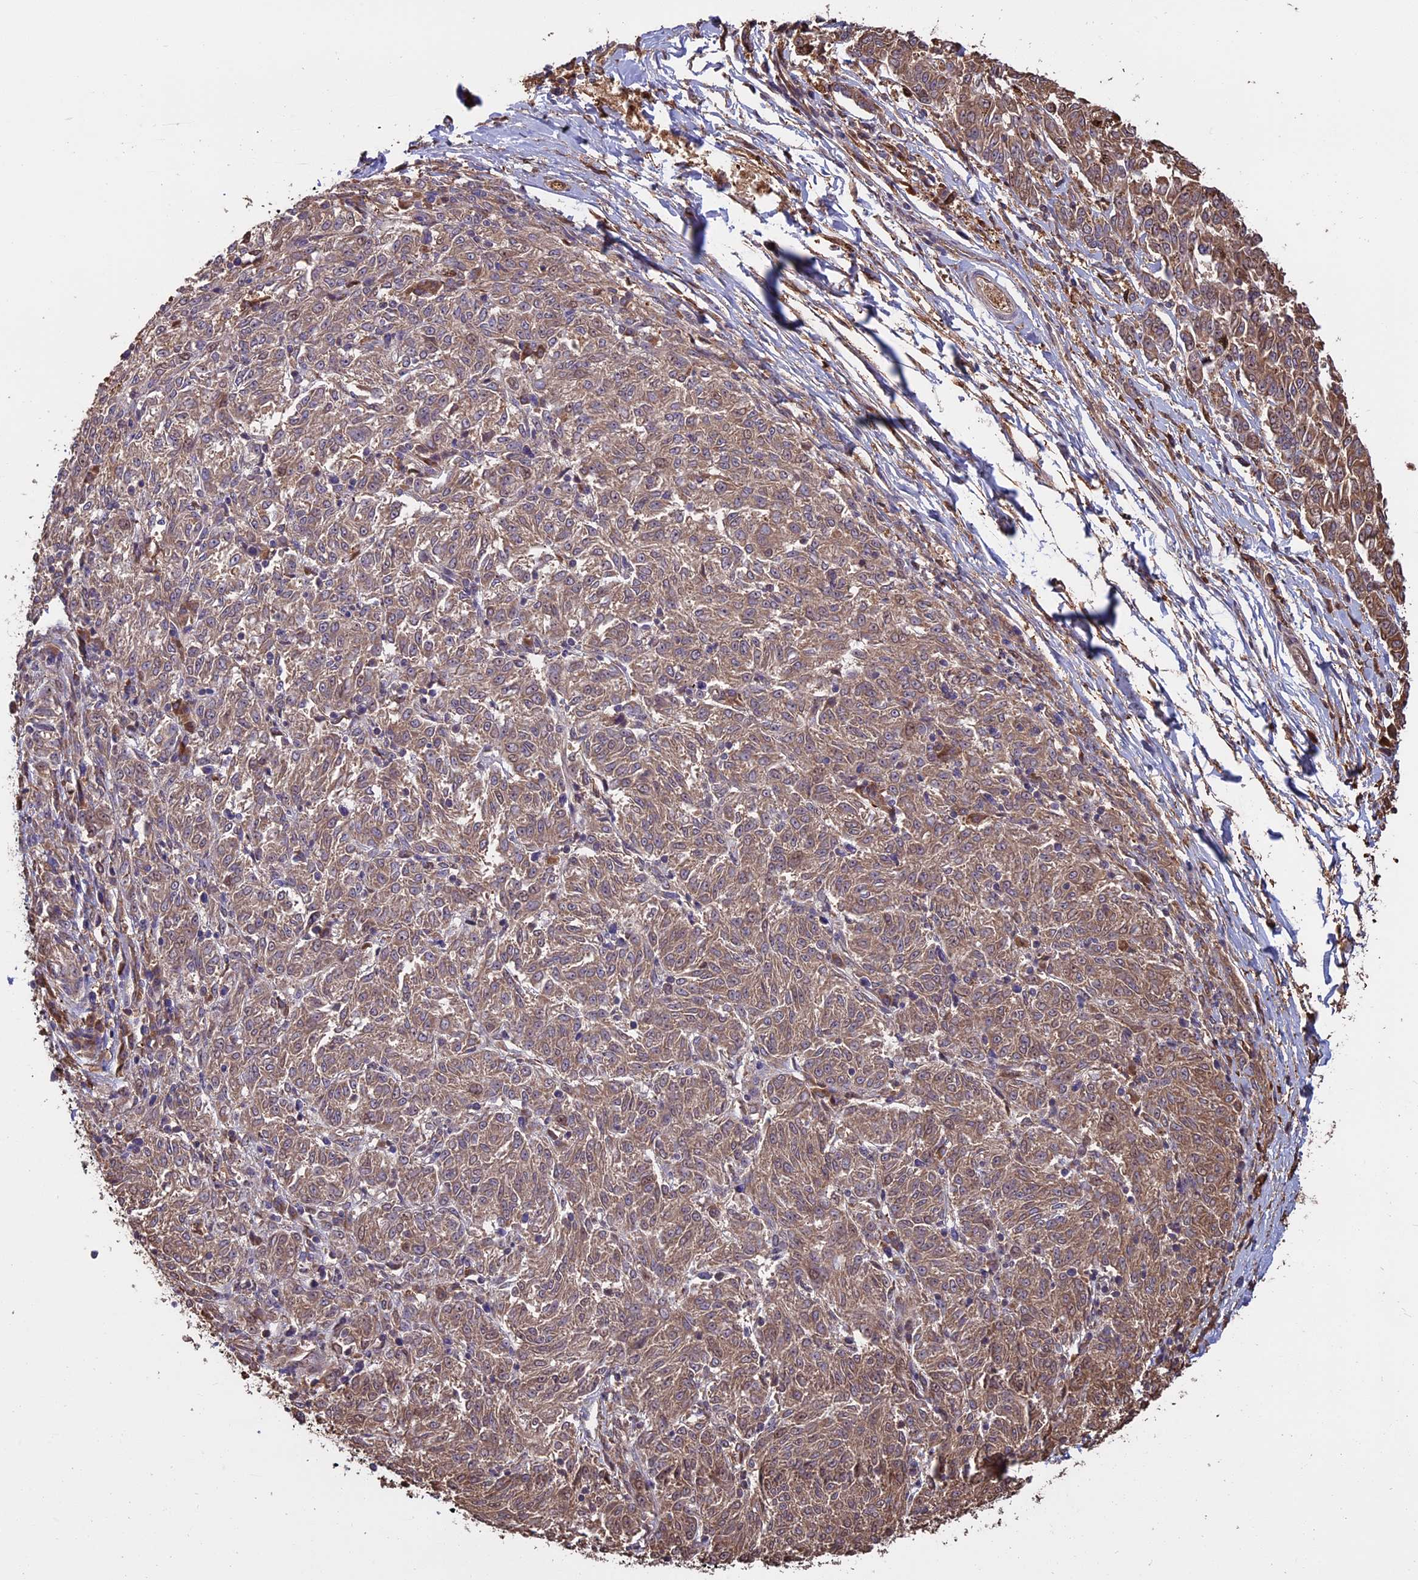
{"staining": {"intensity": "moderate", "quantity": ">75%", "location": "cytoplasmic/membranous"}, "tissue": "melanoma", "cell_type": "Tumor cells", "image_type": "cancer", "snomed": [{"axis": "morphology", "description": "Malignant melanoma, NOS"}, {"axis": "topography", "description": "Skin"}], "caption": "Melanoma stained with IHC exhibits moderate cytoplasmic/membranous expression in about >75% of tumor cells. Immunohistochemistry (ihc) stains the protein in brown and the nuclei are stained blue.", "gene": "VWA3A", "patient": {"sex": "female", "age": 72}}